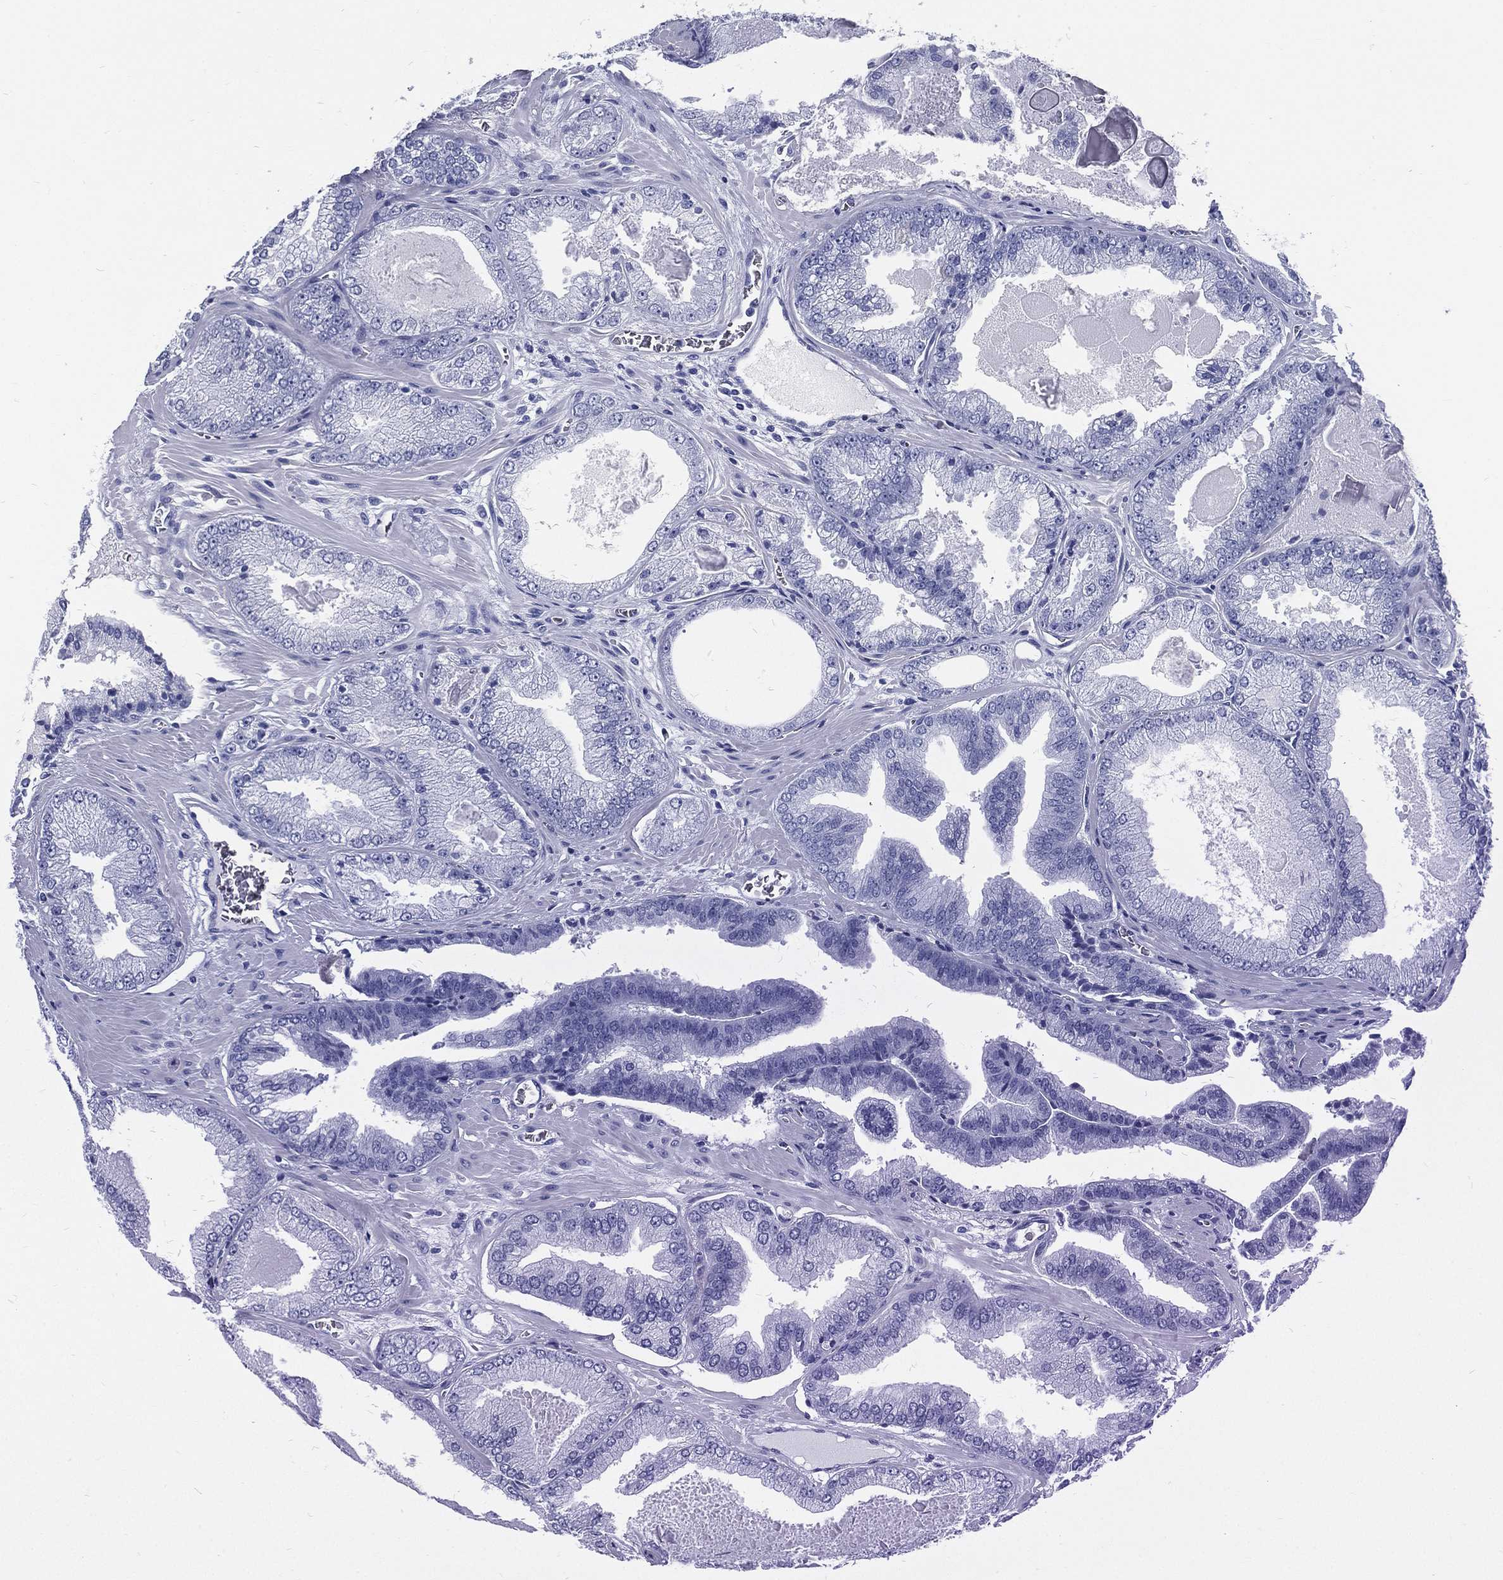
{"staining": {"intensity": "negative", "quantity": "none", "location": "none"}, "tissue": "prostate cancer", "cell_type": "Tumor cells", "image_type": "cancer", "snomed": [{"axis": "morphology", "description": "Adenocarcinoma, Low grade"}, {"axis": "topography", "description": "Prostate"}], "caption": "Immunohistochemical staining of human prostate cancer (adenocarcinoma (low-grade)) displays no significant expression in tumor cells.", "gene": "RSPH4A", "patient": {"sex": "male", "age": 72}}